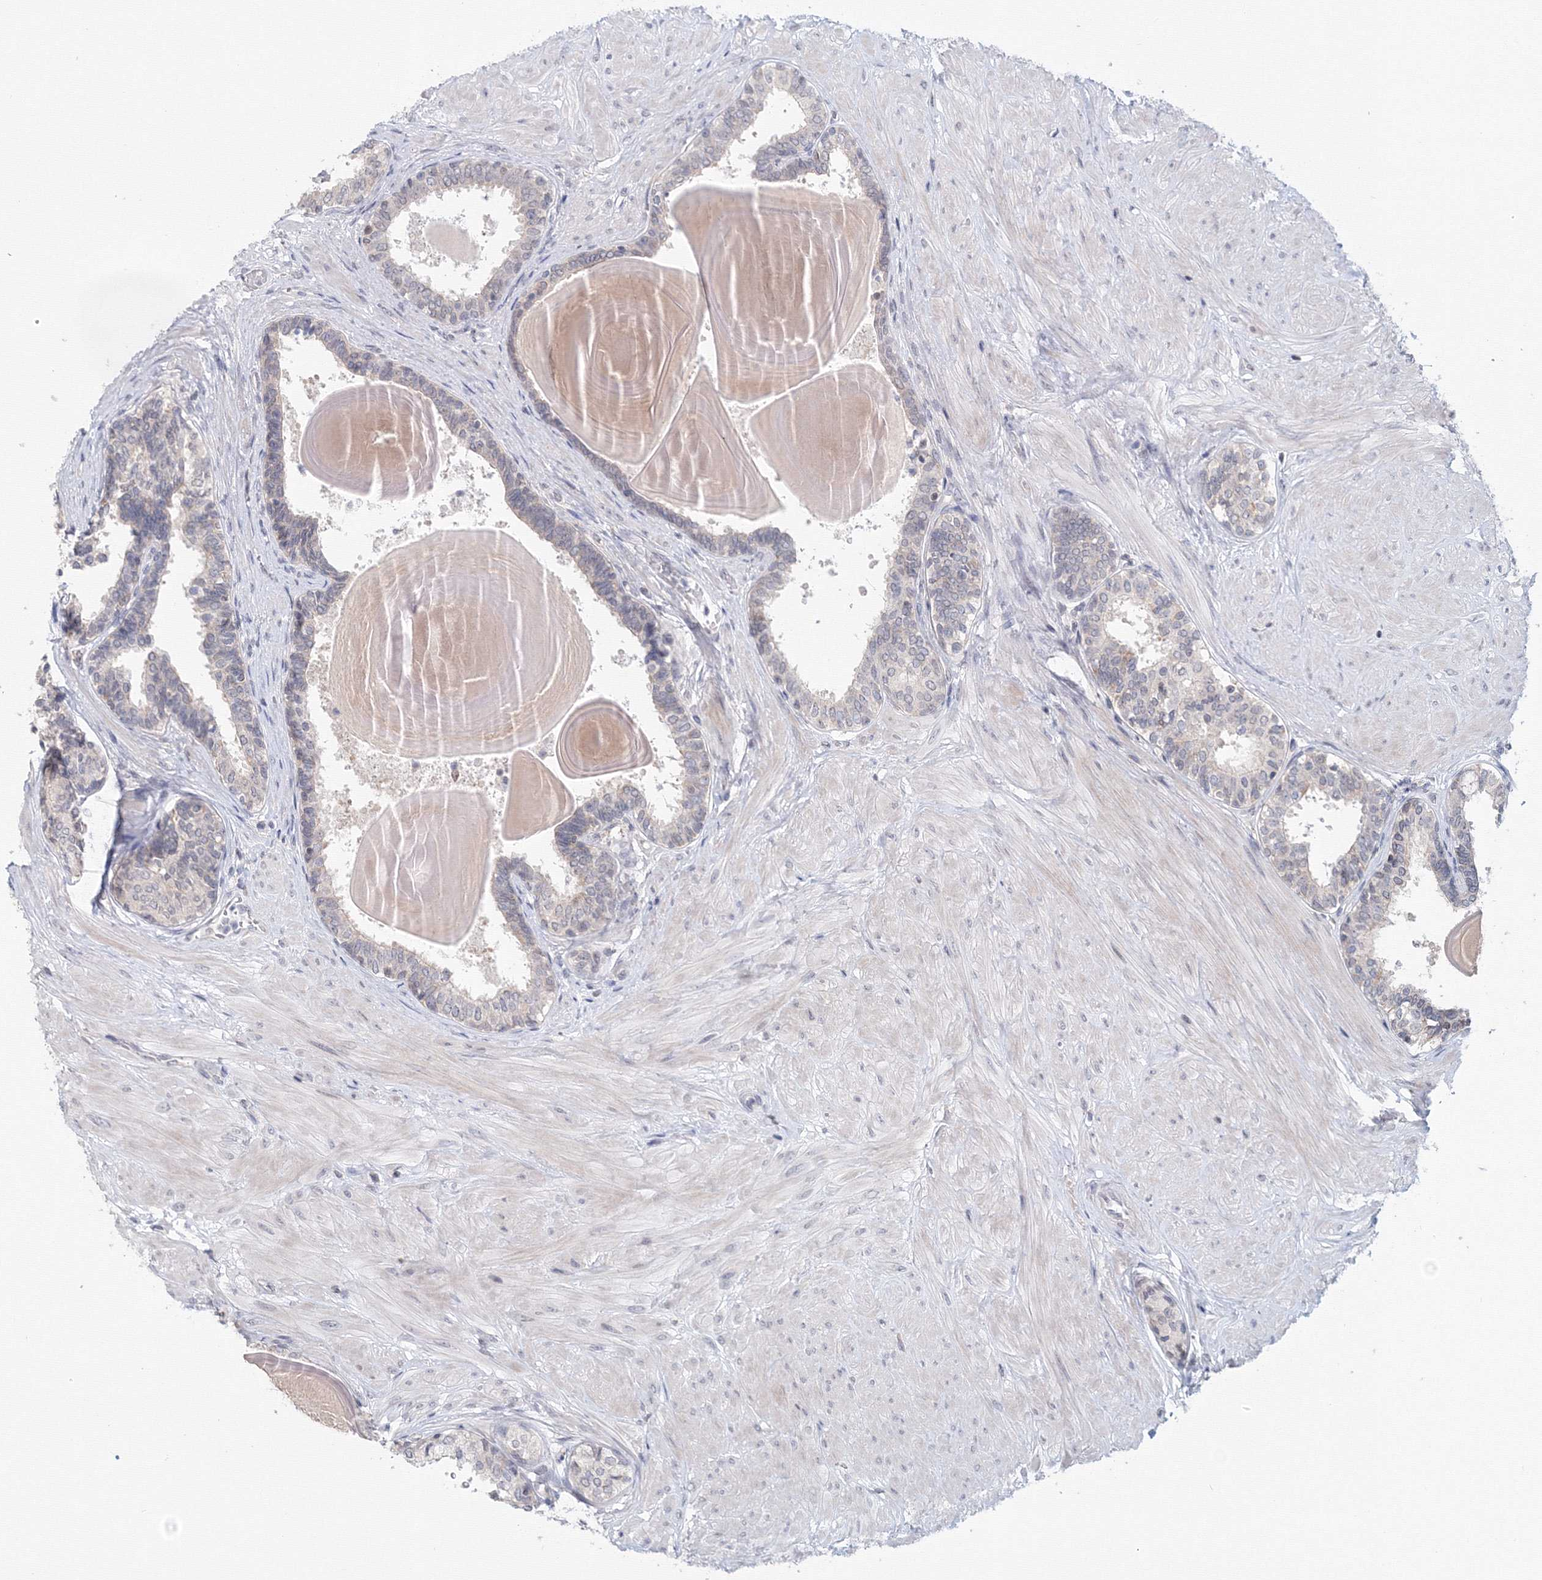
{"staining": {"intensity": "negative", "quantity": "none", "location": "none"}, "tissue": "prostate", "cell_type": "Glandular cells", "image_type": "normal", "snomed": [{"axis": "morphology", "description": "Normal tissue, NOS"}, {"axis": "topography", "description": "Prostate"}], "caption": "DAB (3,3'-diaminobenzidine) immunohistochemical staining of benign human prostate demonstrates no significant staining in glandular cells. (DAB (3,3'-diaminobenzidine) immunohistochemistry visualized using brightfield microscopy, high magnification).", "gene": "SLC7A7", "patient": {"sex": "male", "age": 48}}